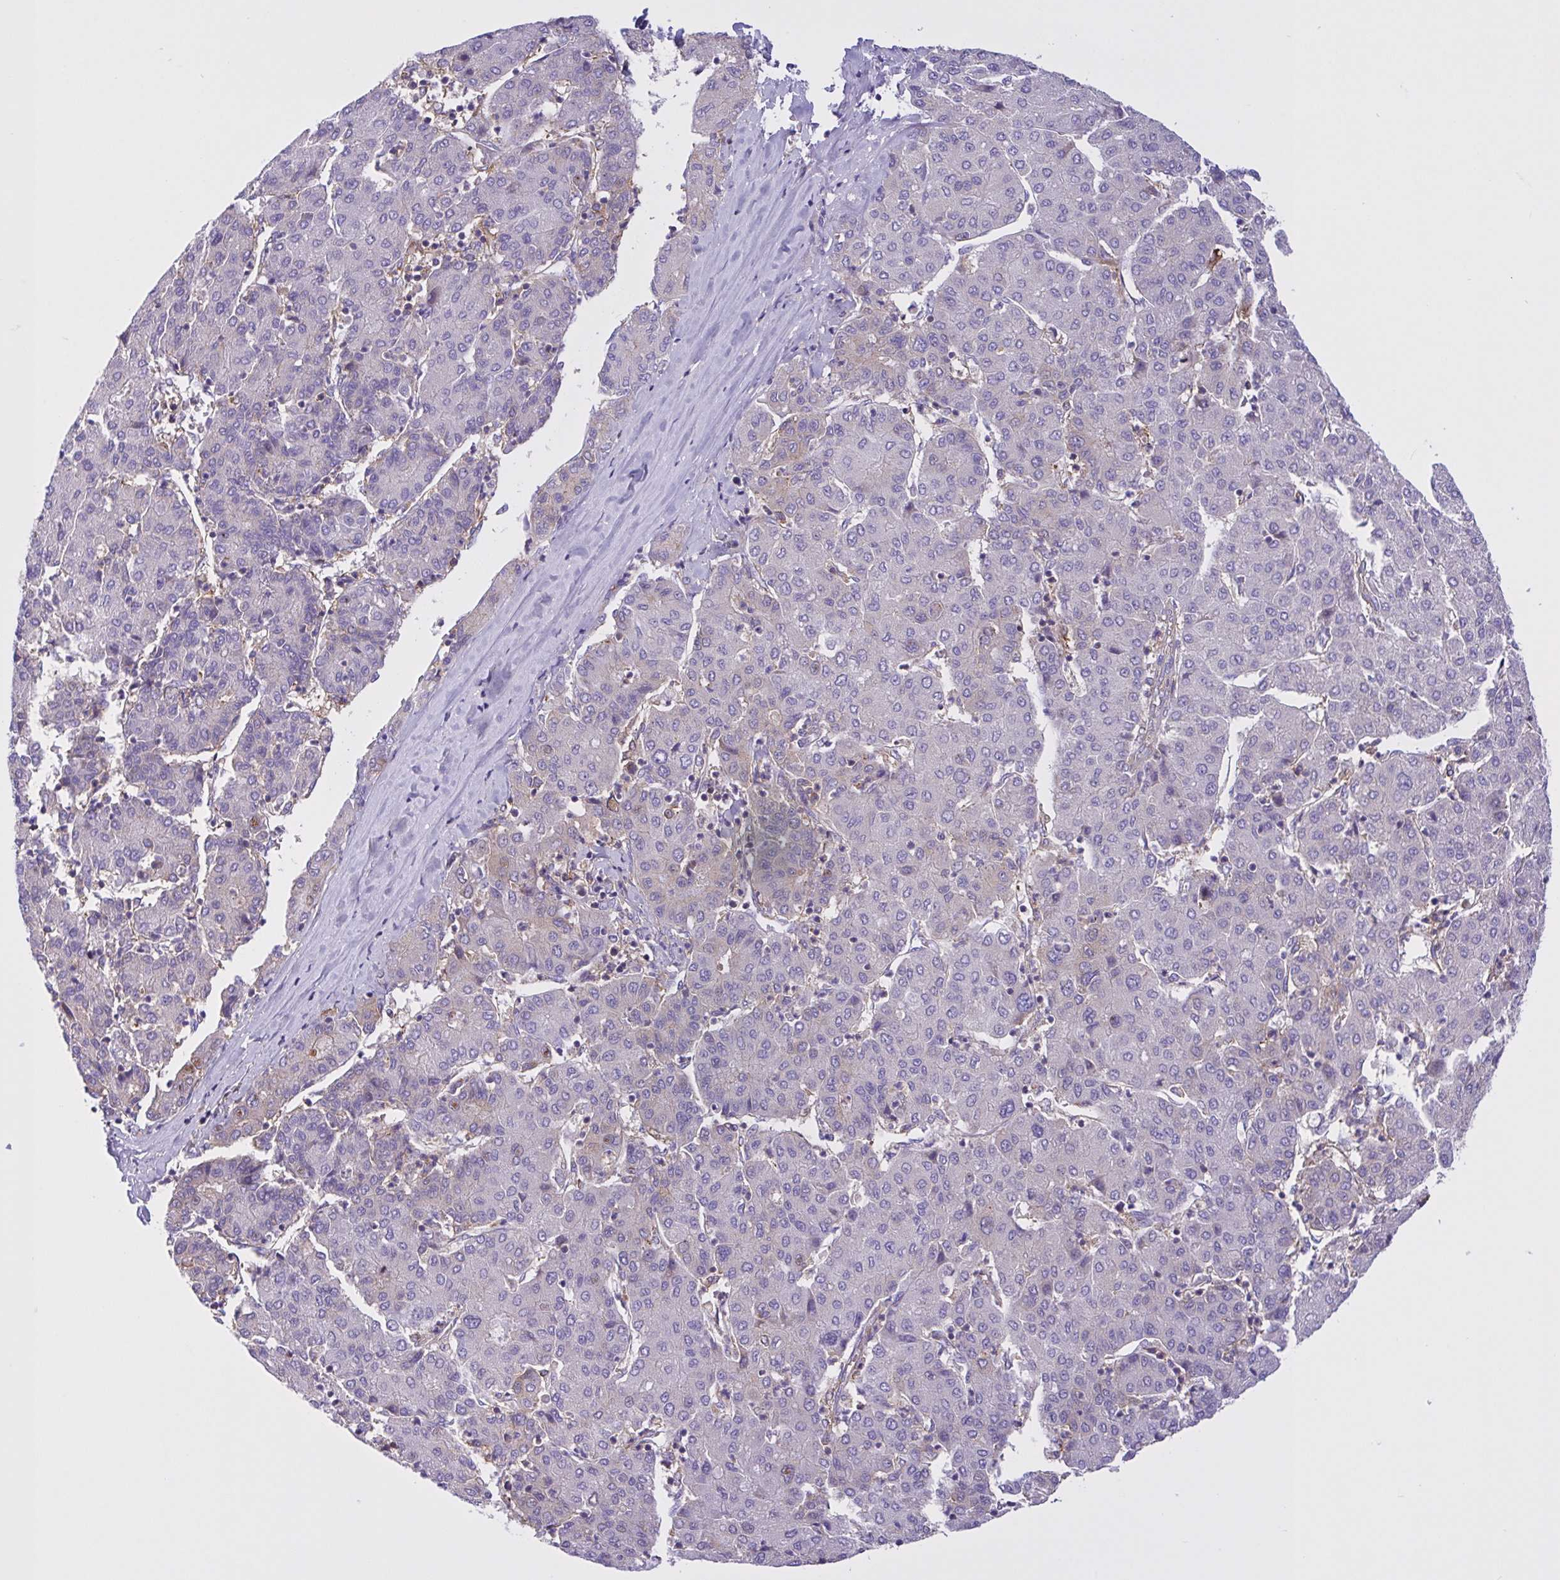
{"staining": {"intensity": "negative", "quantity": "none", "location": "none"}, "tissue": "liver cancer", "cell_type": "Tumor cells", "image_type": "cancer", "snomed": [{"axis": "morphology", "description": "Carcinoma, Hepatocellular, NOS"}, {"axis": "topography", "description": "Liver"}], "caption": "DAB (3,3'-diaminobenzidine) immunohistochemical staining of human liver cancer (hepatocellular carcinoma) reveals no significant positivity in tumor cells.", "gene": "OR51M1", "patient": {"sex": "male", "age": 65}}